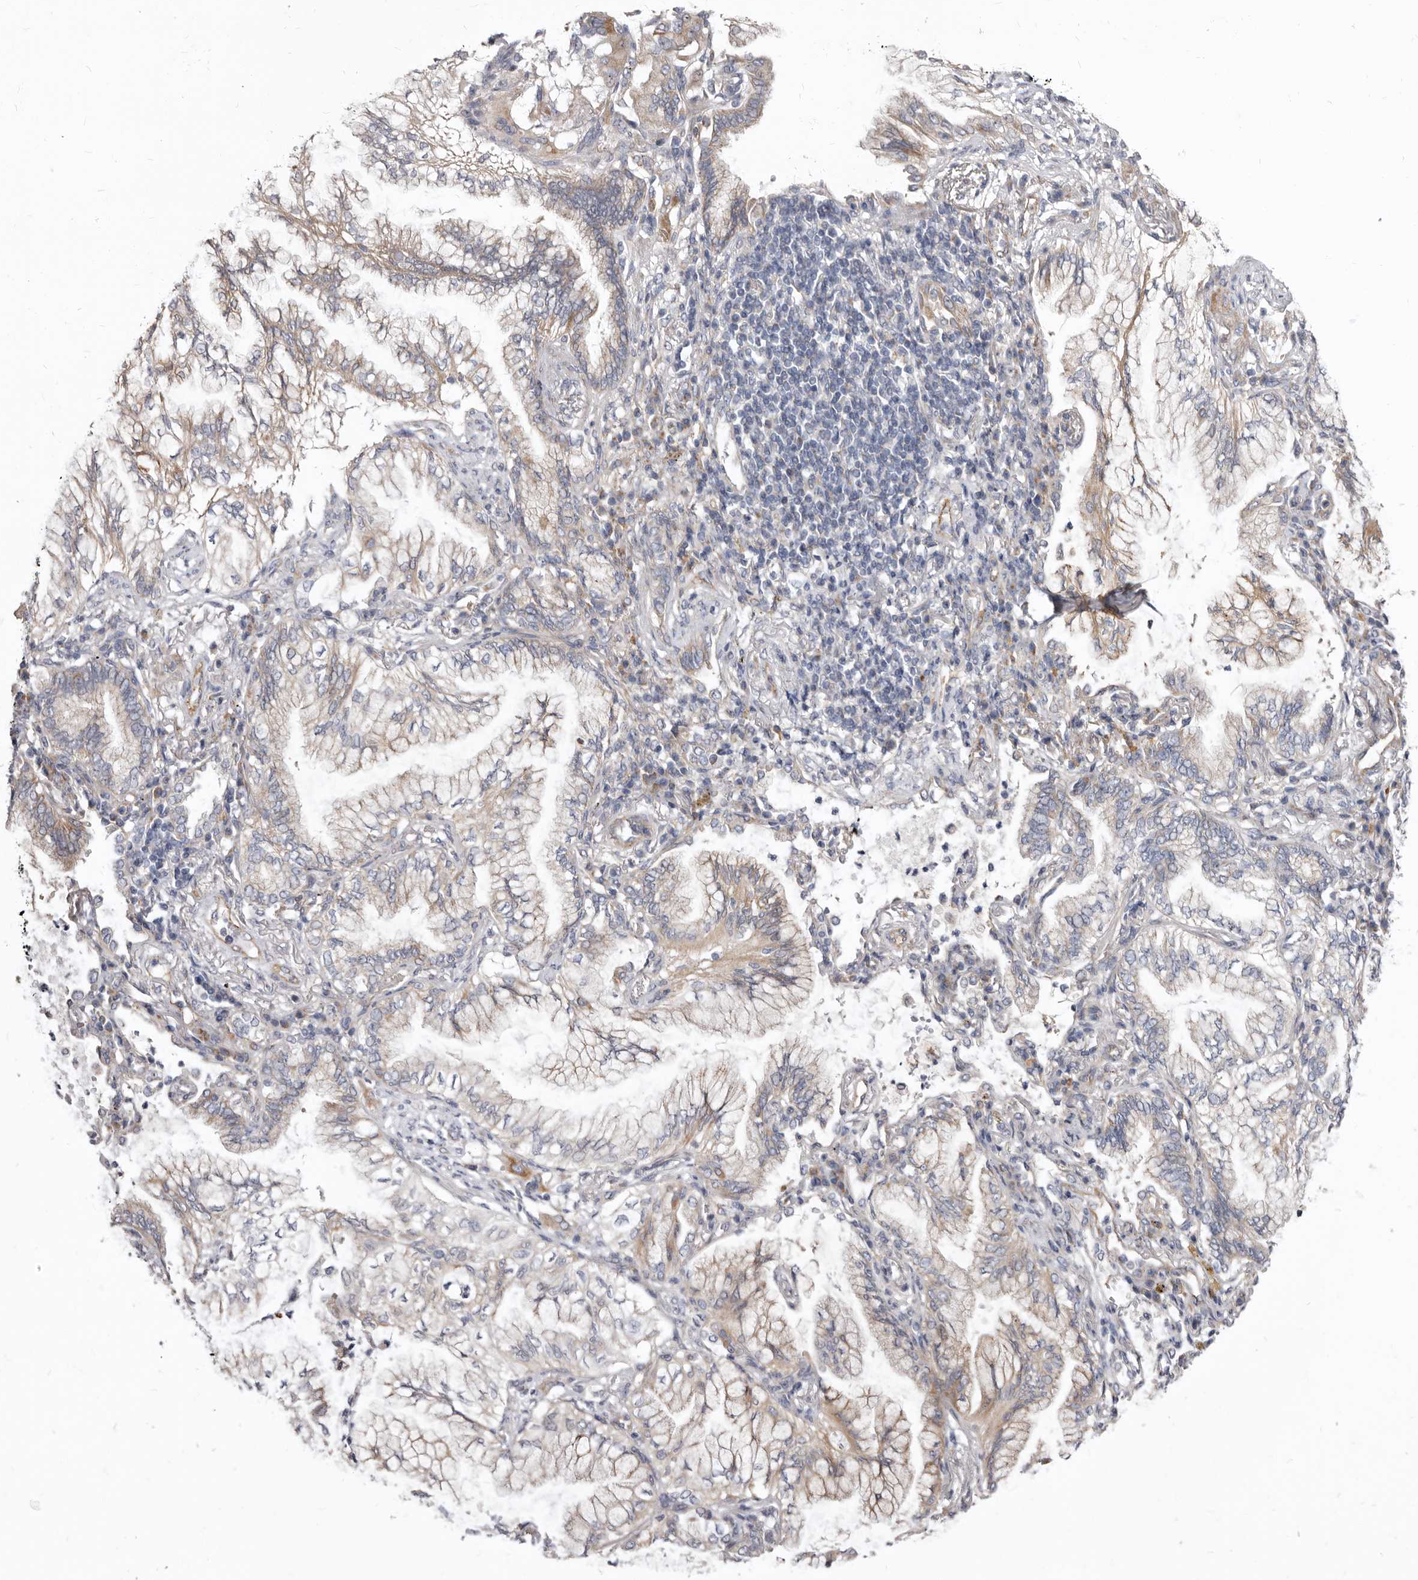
{"staining": {"intensity": "weak", "quantity": "25%-75%", "location": "cytoplasmic/membranous"}, "tissue": "lung cancer", "cell_type": "Tumor cells", "image_type": "cancer", "snomed": [{"axis": "morphology", "description": "Adenocarcinoma, NOS"}, {"axis": "topography", "description": "Lung"}], "caption": "A photomicrograph showing weak cytoplasmic/membranous expression in about 25%-75% of tumor cells in lung cancer, as visualized by brown immunohistochemical staining.", "gene": "FMO2", "patient": {"sex": "female", "age": 70}}